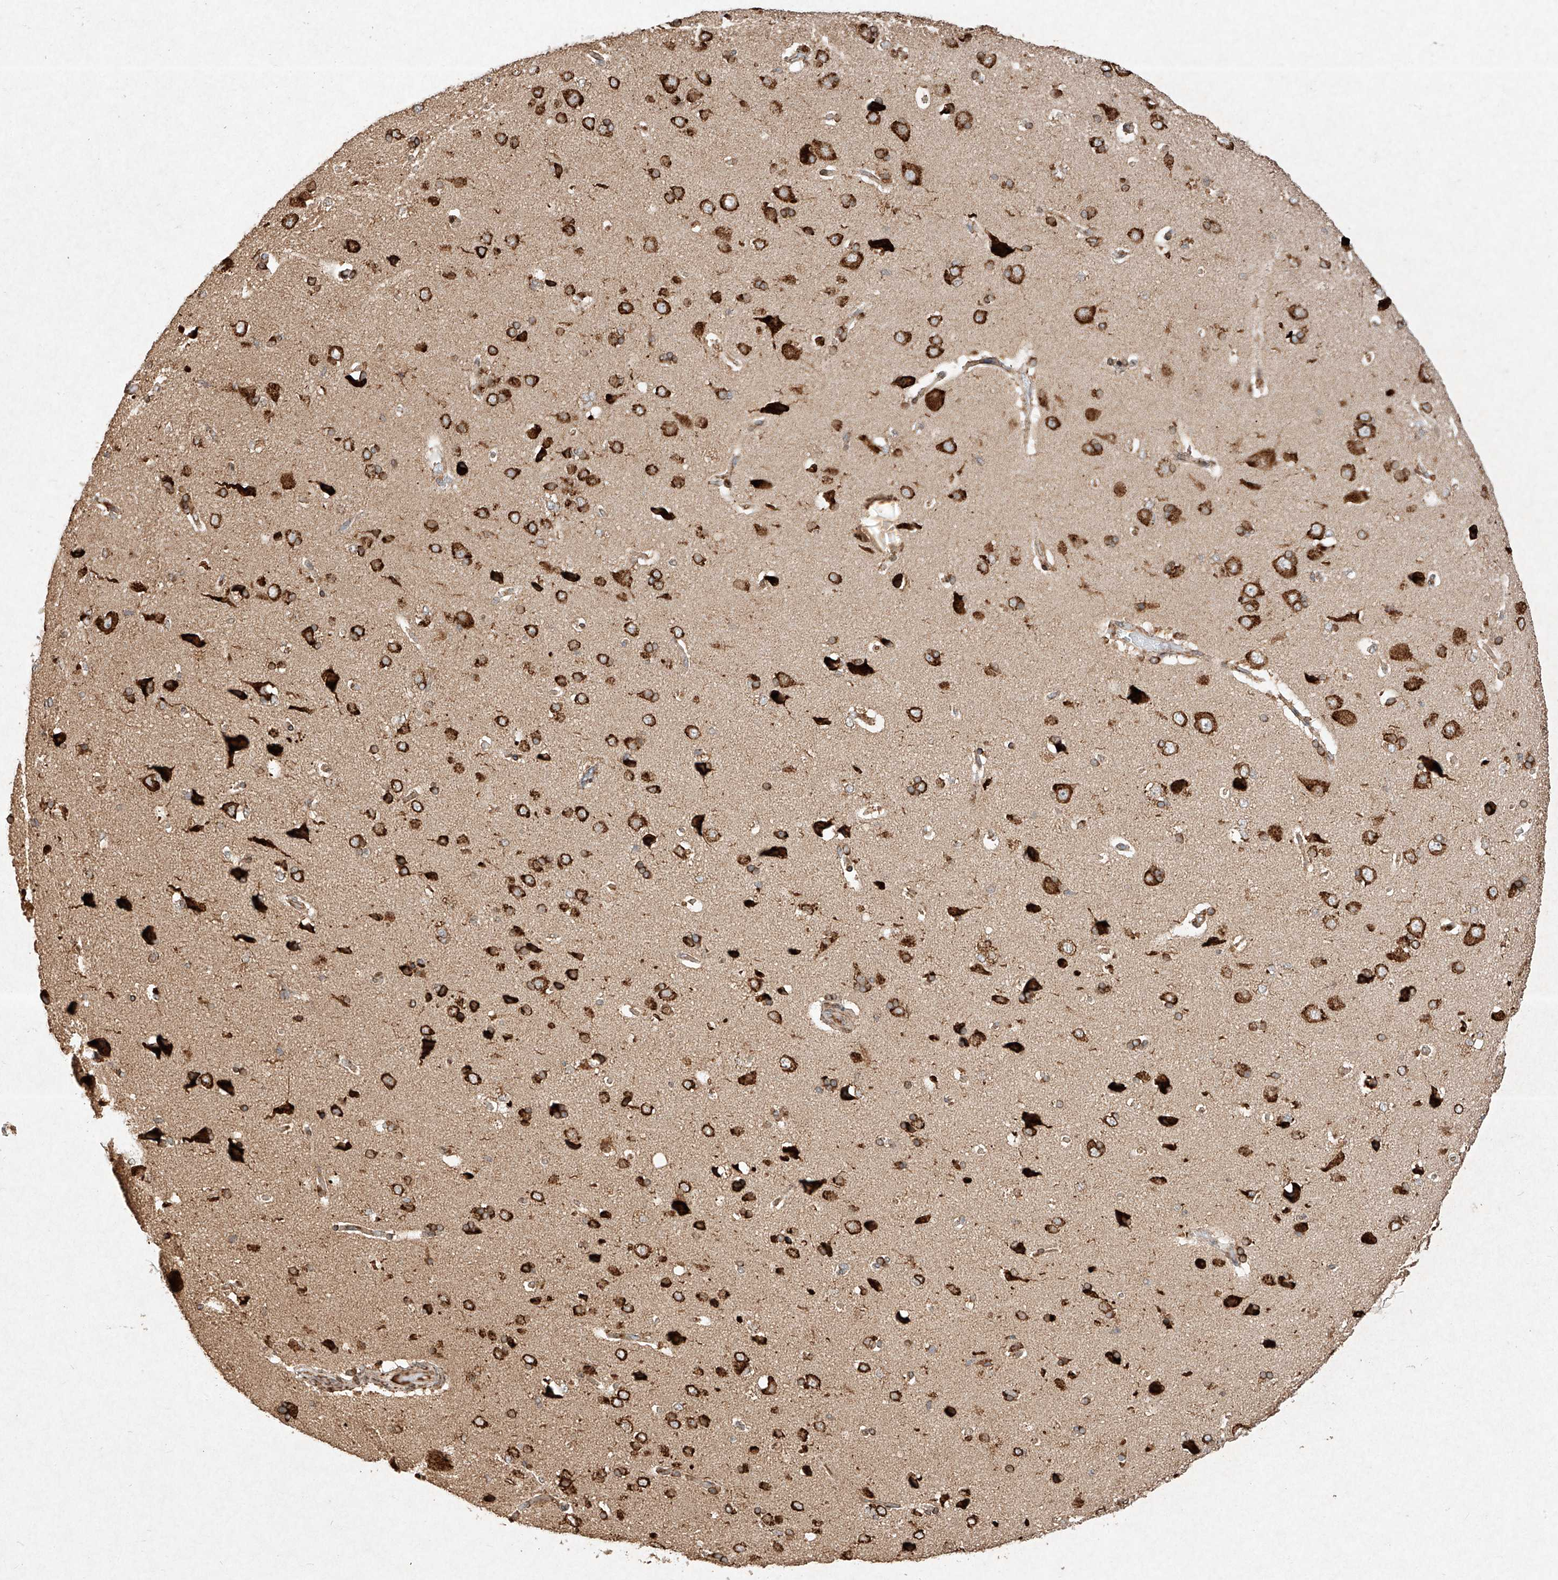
{"staining": {"intensity": "weak", "quantity": ">75%", "location": "cytoplasmic/membranous"}, "tissue": "cerebral cortex", "cell_type": "Endothelial cells", "image_type": "normal", "snomed": [{"axis": "morphology", "description": "Normal tissue, NOS"}, {"axis": "topography", "description": "Cerebral cortex"}], "caption": "Immunohistochemistry (IHC) staining of benign cerebral cortex, which reveals low levels of weak cytoplasmic/membranous expression in about >75% of endothelial cells indicating weak cytoplasmic/membranous protein staining. The staining was performed using DAB (brown) for protein detection and nuclei were counterstained in hematoxylin (blue).", "gene": "SEMA3B", "patient": {"sex": "male", "age": 62}}